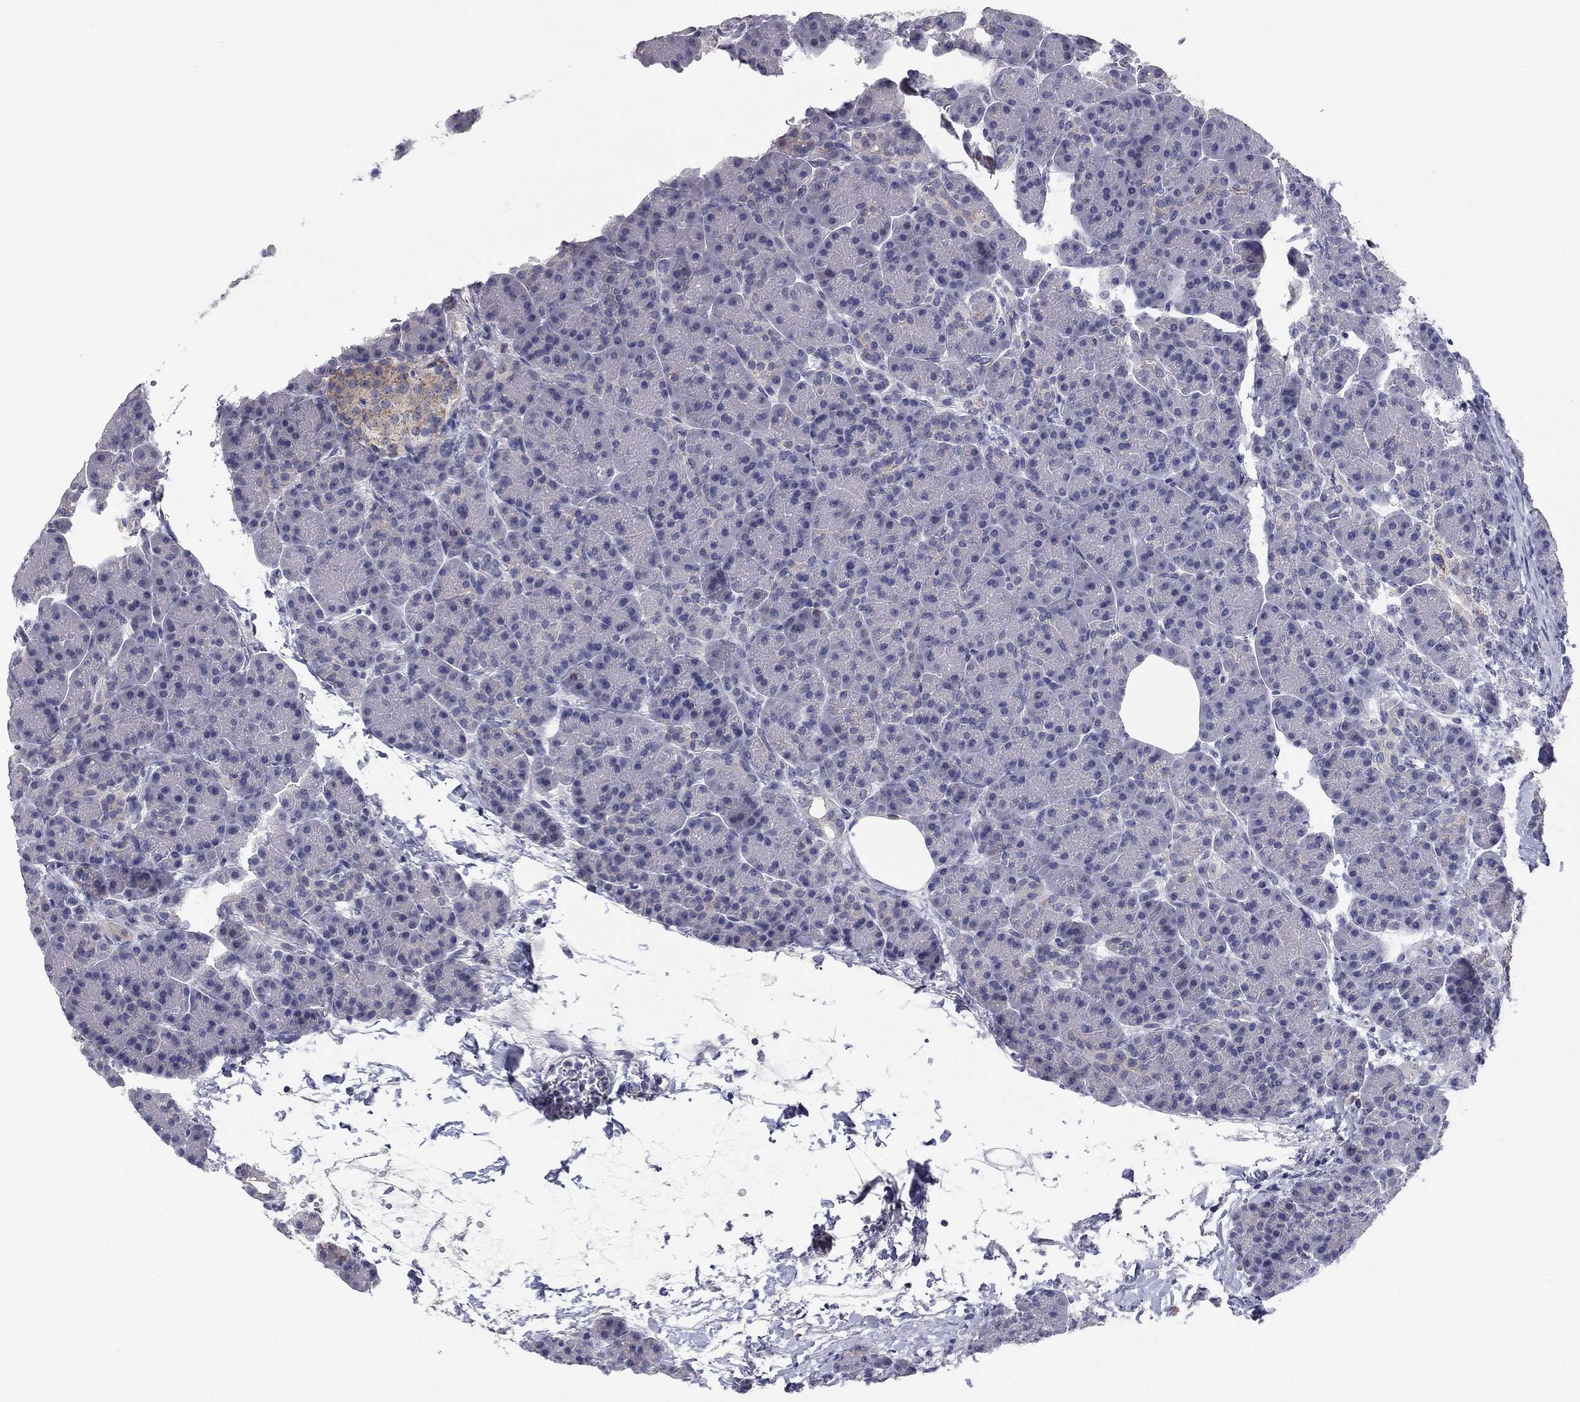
{"staining": {"intensity": "negative", "quantity": "none", "location": "none"}, "tissue": "pancreas", "cell_type": "Exocrine glandular cells", "image_type": "normal", "snomed": [{"axis": "morphology", "description": "Normal tissue, NOS"}, {"axis": "topography", "description": "Pancreas"}], "caption": "The histopathology image exhibits no staining of exocrine glandular cells in benign pancreas.", "gene": "SEPTIN3", "patient": {"sex": "female", "age": 63}}